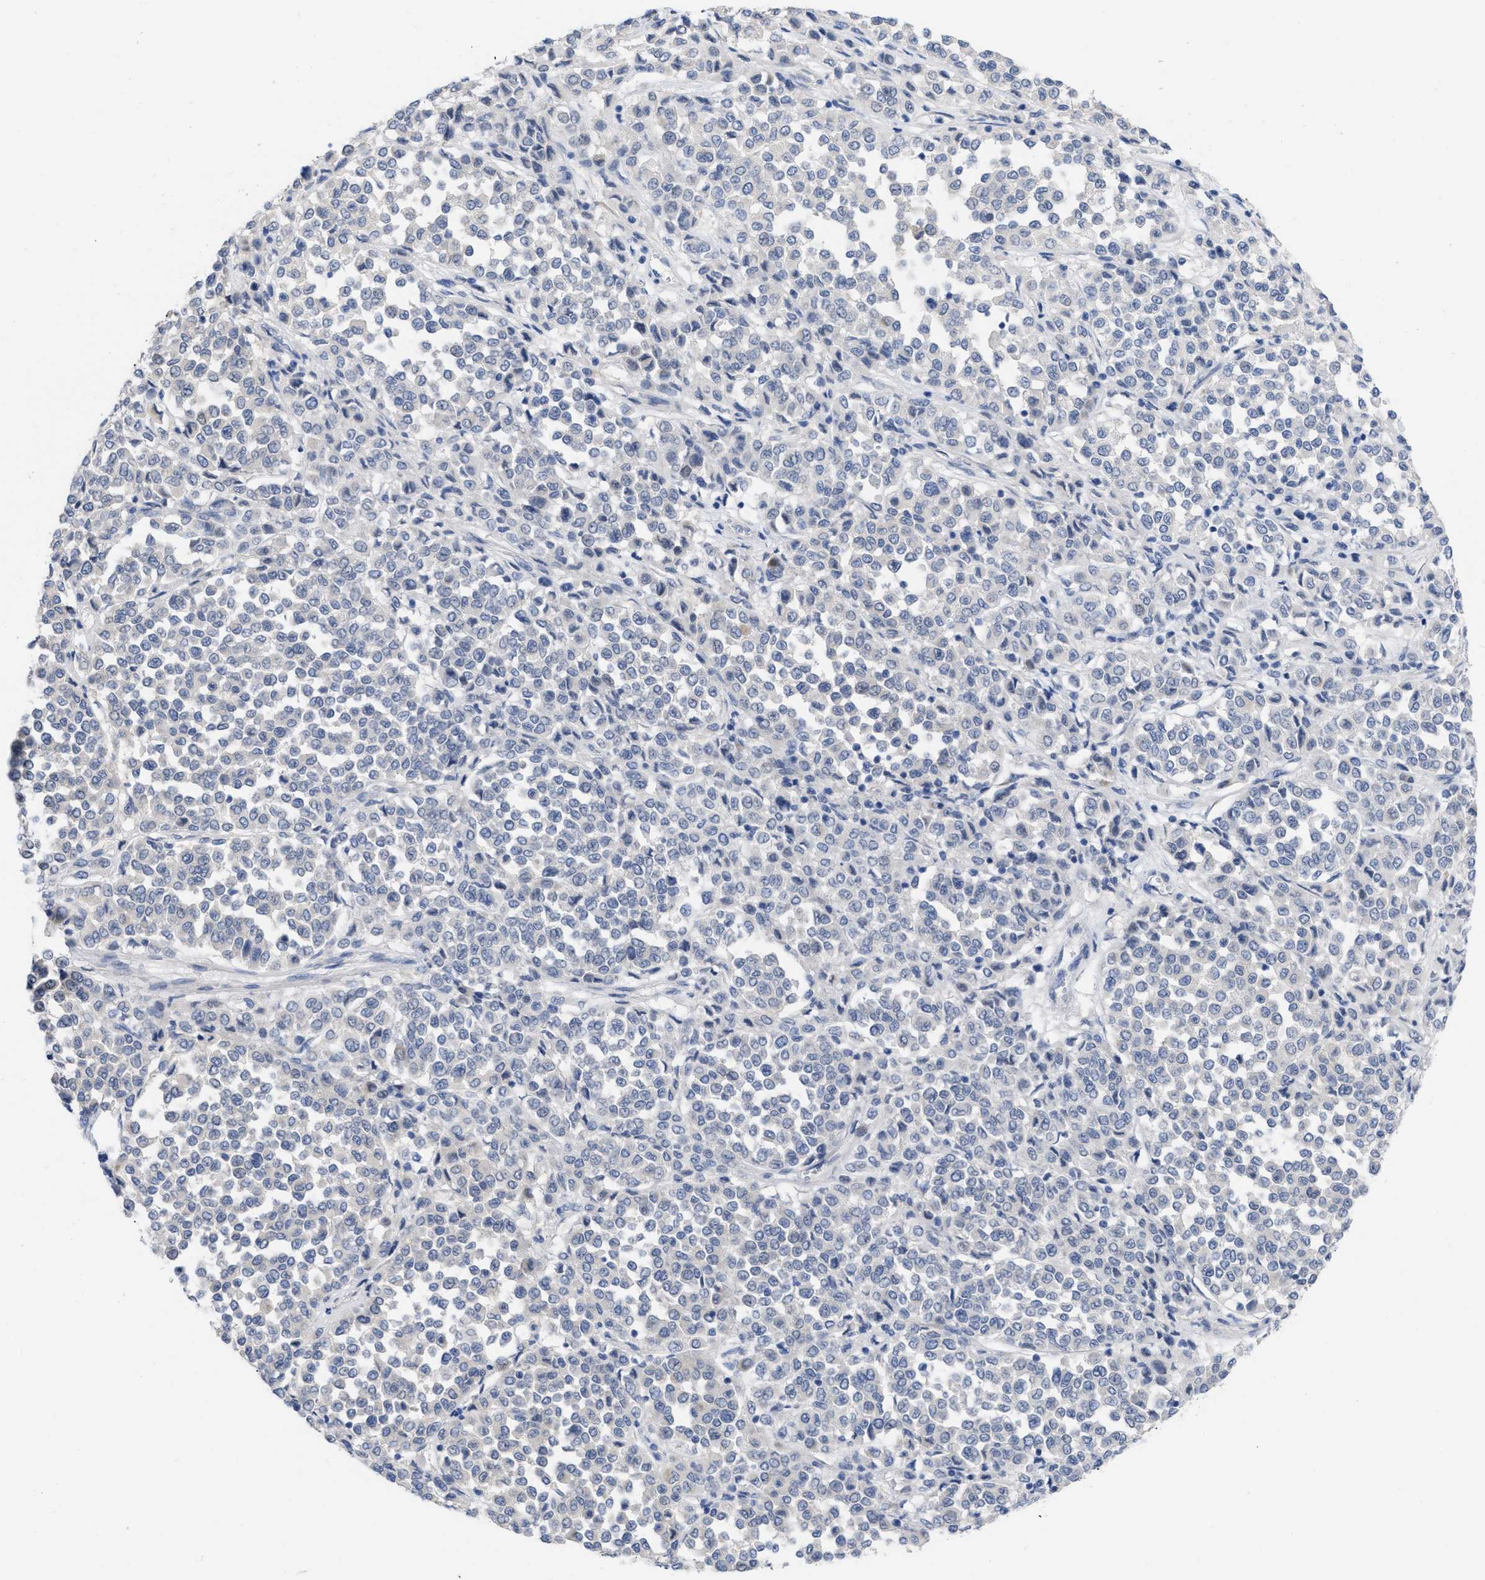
{"staining": {"intensity": "negative", "quantity": "none", "location": "none"}, "tissue": "melanoma", "cell_type": "Tumor cells", "image_type": "cancer", "snomed": [{"axis": "morphology", "description": "Malignant melanoma, Metastatic site"}, {"axis": "topography", "description": "Pancreas"}], "caption": "Histopathology image shows no protein expression in tumor cells of malignant melanoma (metastatic site) tissue.", "gene": "ACKR1", "patient": {"sex": "female", "age": 30}}